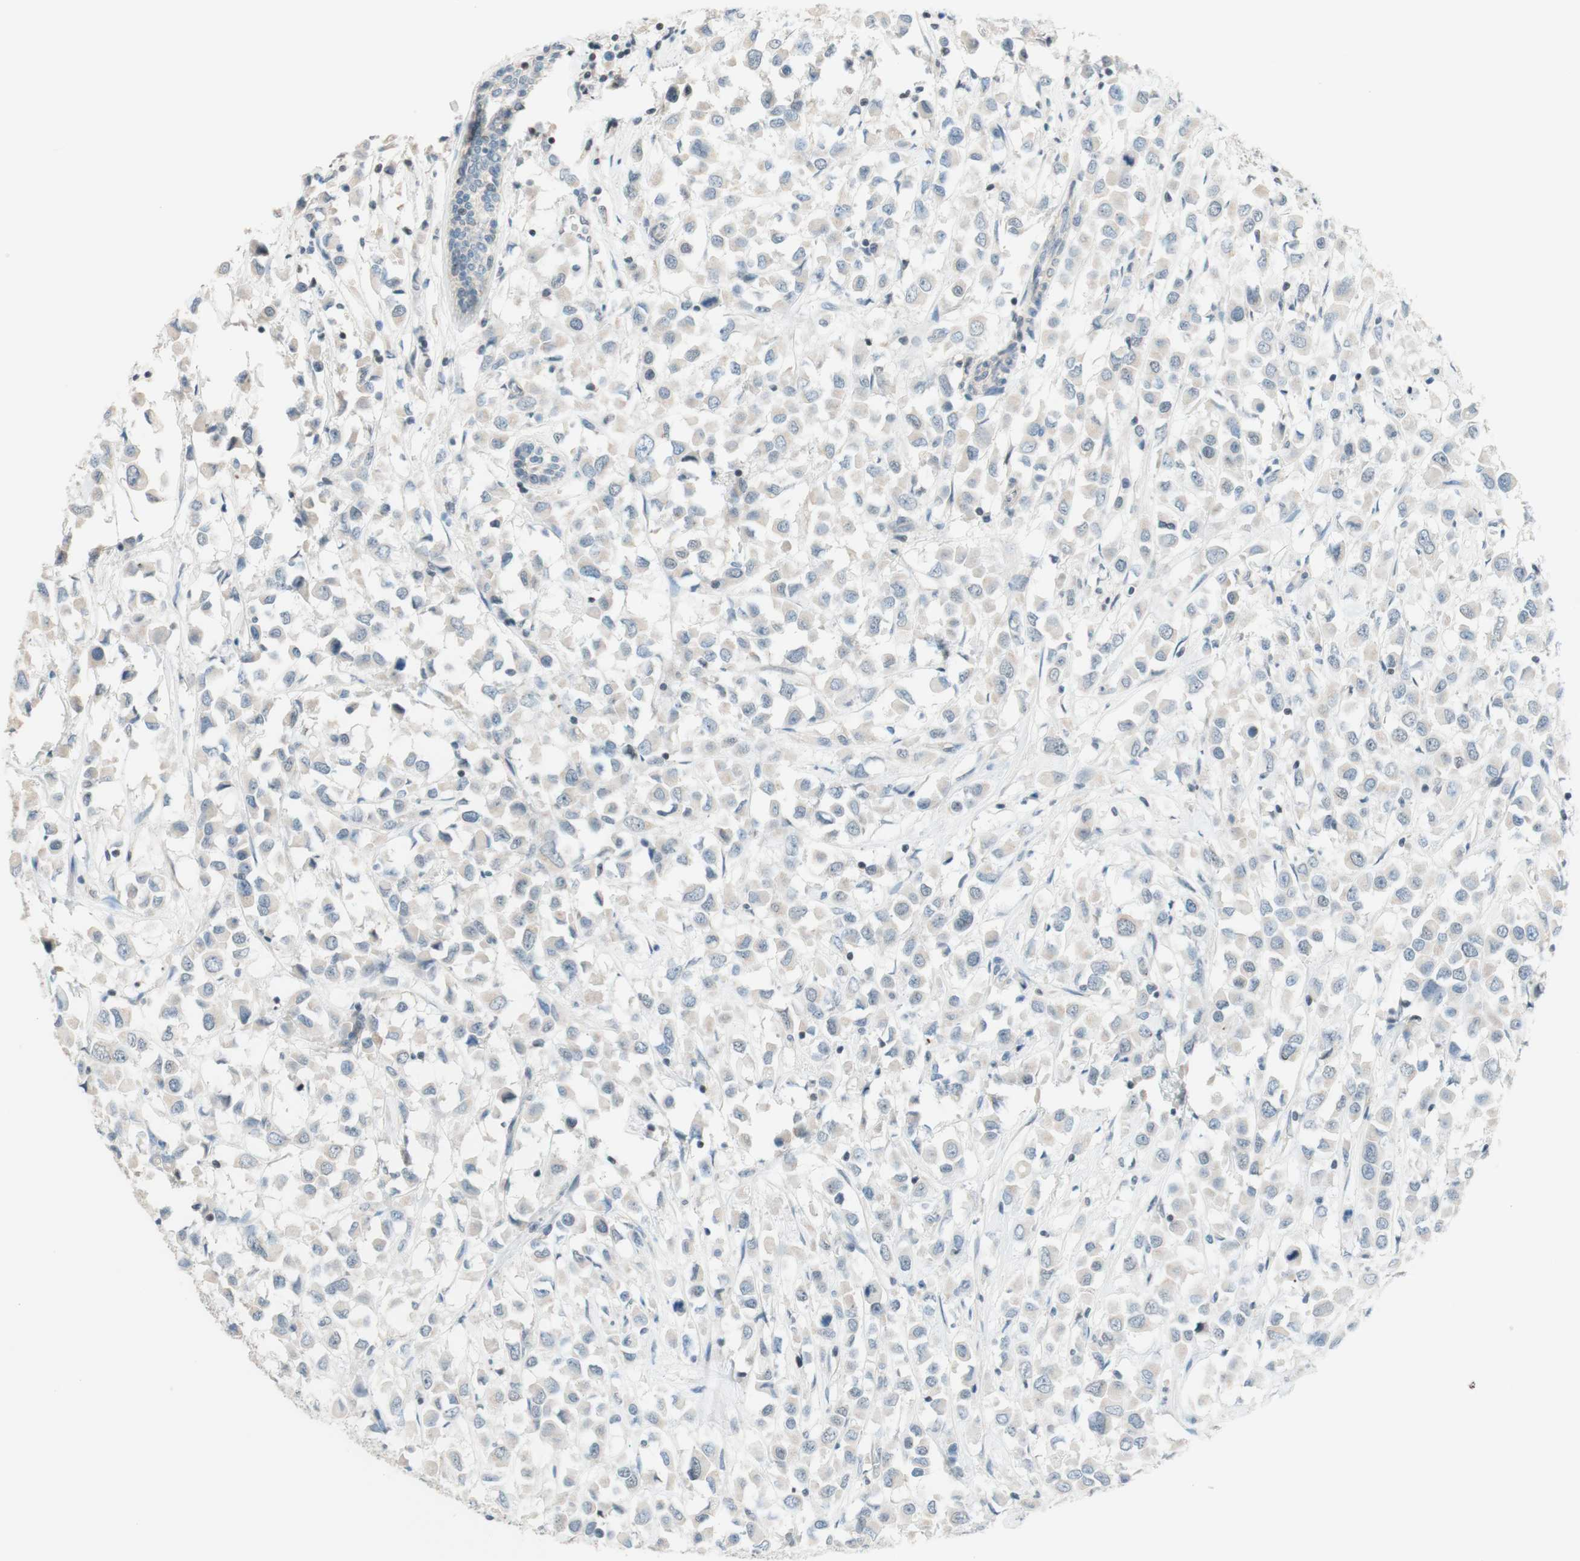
{"staining": {"intensity": "weak", "quantity": "<25%", "location": "cytoplasmic/membranous"}, "tissue": "breast cancer", "cell_type": "Tumor cells", "image_type": "cancer", "snomed": [{"axis": "morphology", "description": "Duct carcinoma"}, {"axis": "topography", "description": "Breast"}], "caption": "Immunohistochemistry image of neoplastic tissue: breast cancer (intraductal carcinoma) stained with DAB displays no significant protein expression in tumor cells.", "gene": "JPH1", "patient": {"sex": "female", "age": 61}}